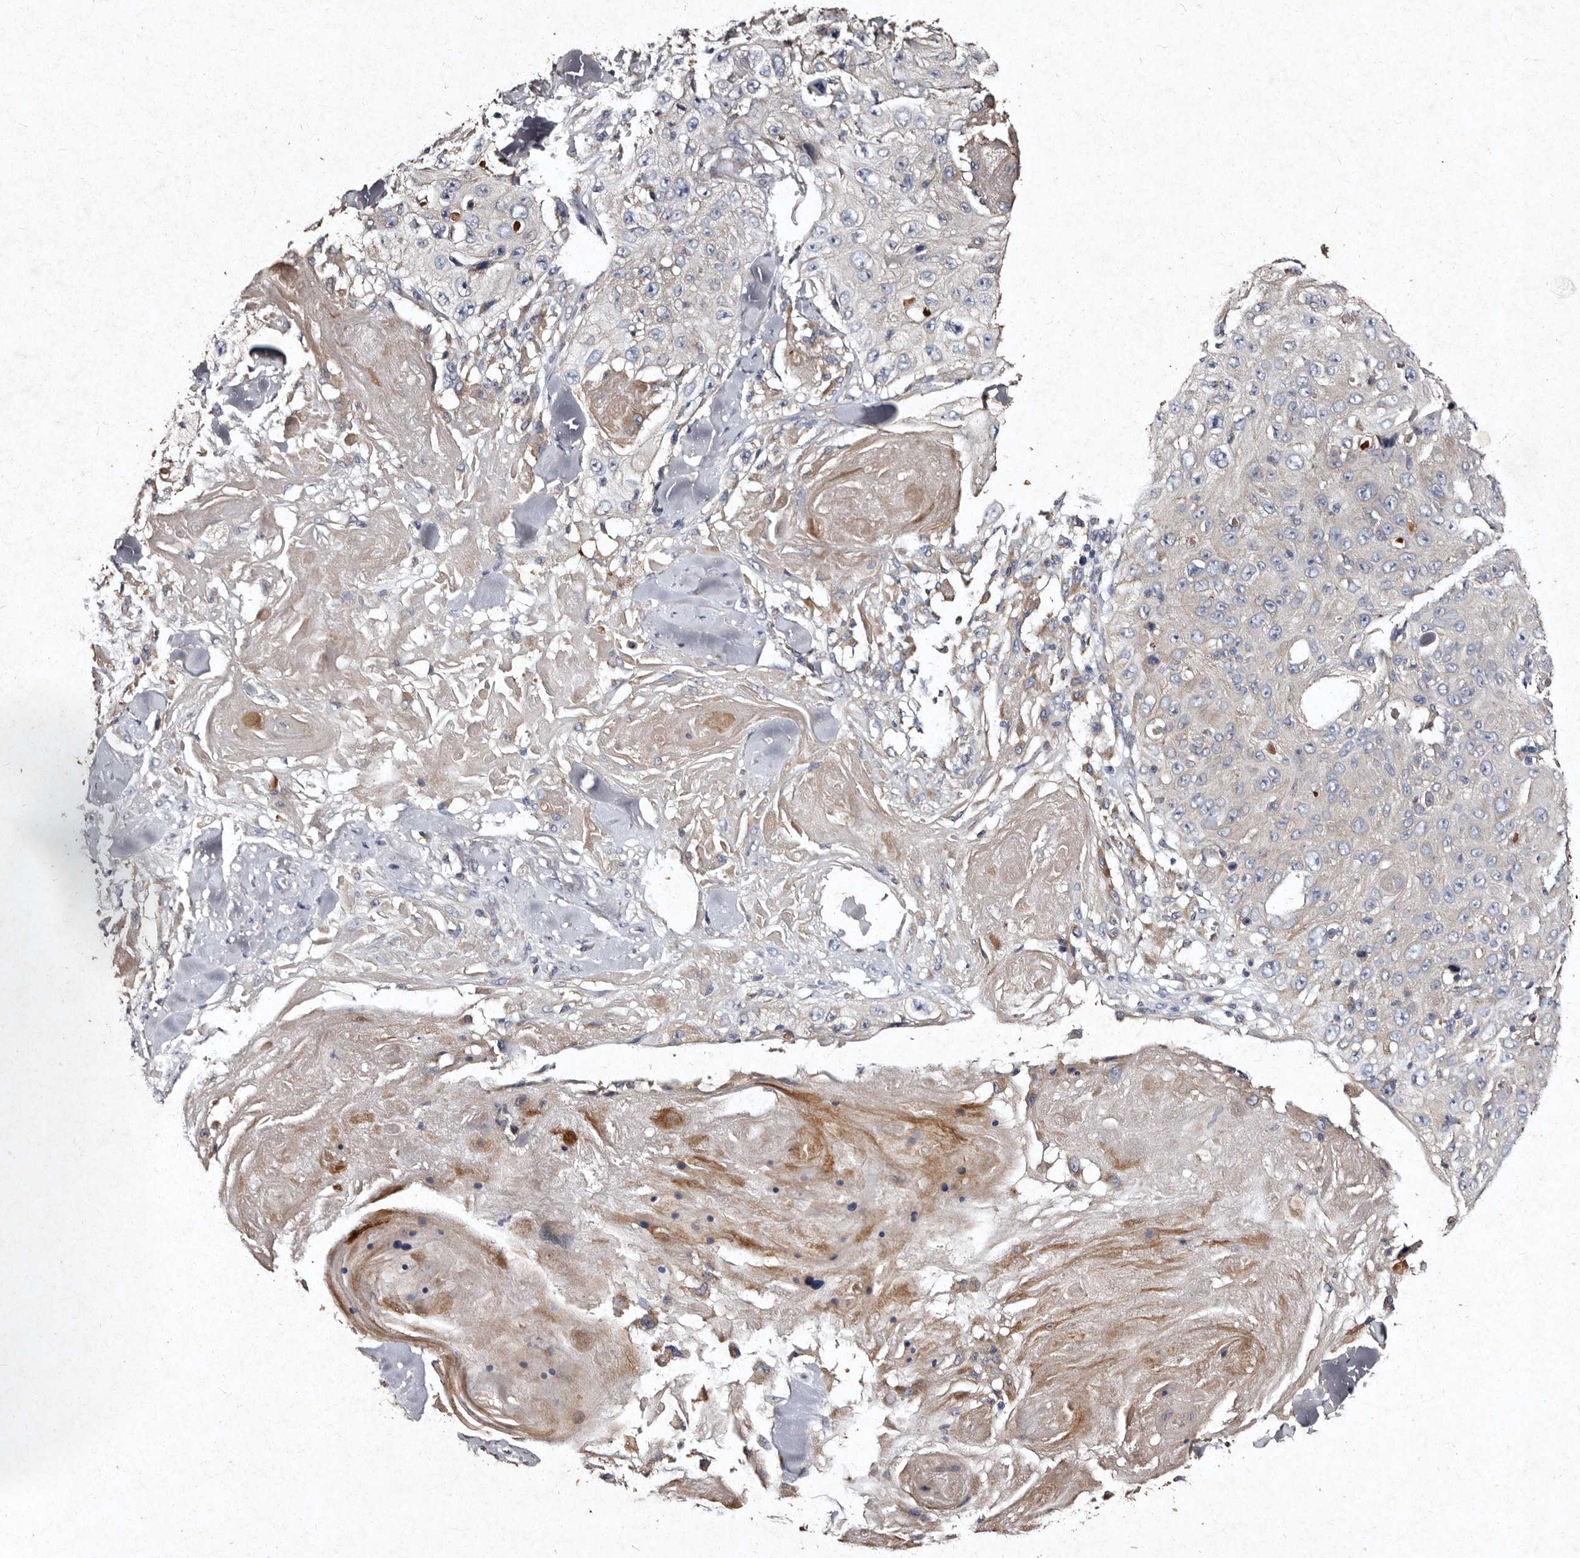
{"staining": {"intensity": "negative", "quantity": "none", "location": "none"}, "tissue": "skin cancer", "cell_type": "Tumor cells", "image_type": "cancer", "snomed": [{"axis": "morphology", "description": "Squamous cell carcinoma, NOS"}, {"axis": "topography", "description": "Skin"}], "caption": "Immunohistochemistry of squamous cell carcinoma (skin) displays no positivity in tumor cells.", "gene": "TFB1M", "patient": {"sex": "male", "age": 86}}